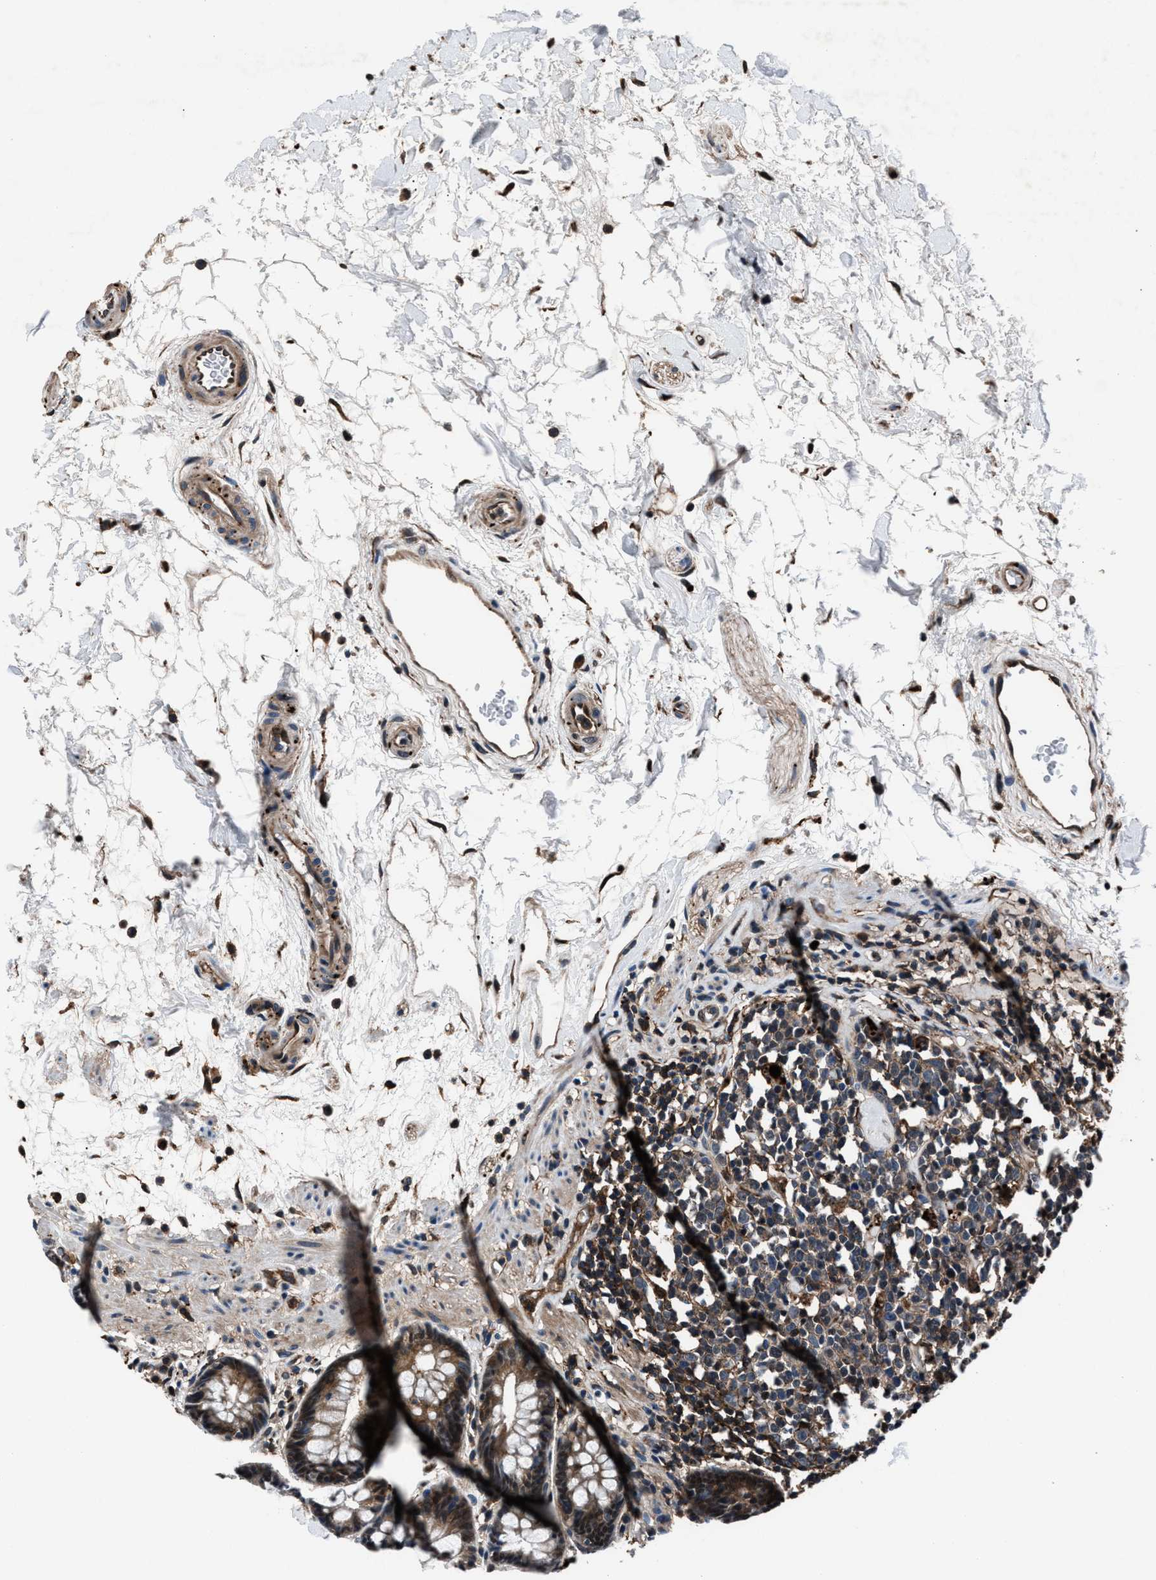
{"staining": {"intensity": "moderate", "quantity": ">75%", "location": "cytoplasmic/membranous"}, "tissue": "rectum", "cell_type": "Glandular cells", "image_type": "normal", "snomed": [{"axis": "morphology", "description": "Normal tissue, NOS"}, {"axis": "topography", "description": "Rectum"}], "caption": "IHC photomicrograph of benign rectum: rectum stained using immunohistochemistry (IHC) displays medium levels of moderate protein expression localized specifically in the cytoplasmic/membranous of glandular cells, appearing as a cytoplasmic/membranous brown color.", "gene": "MFSD11", "patient": {"sex": "male", "age": 64}}